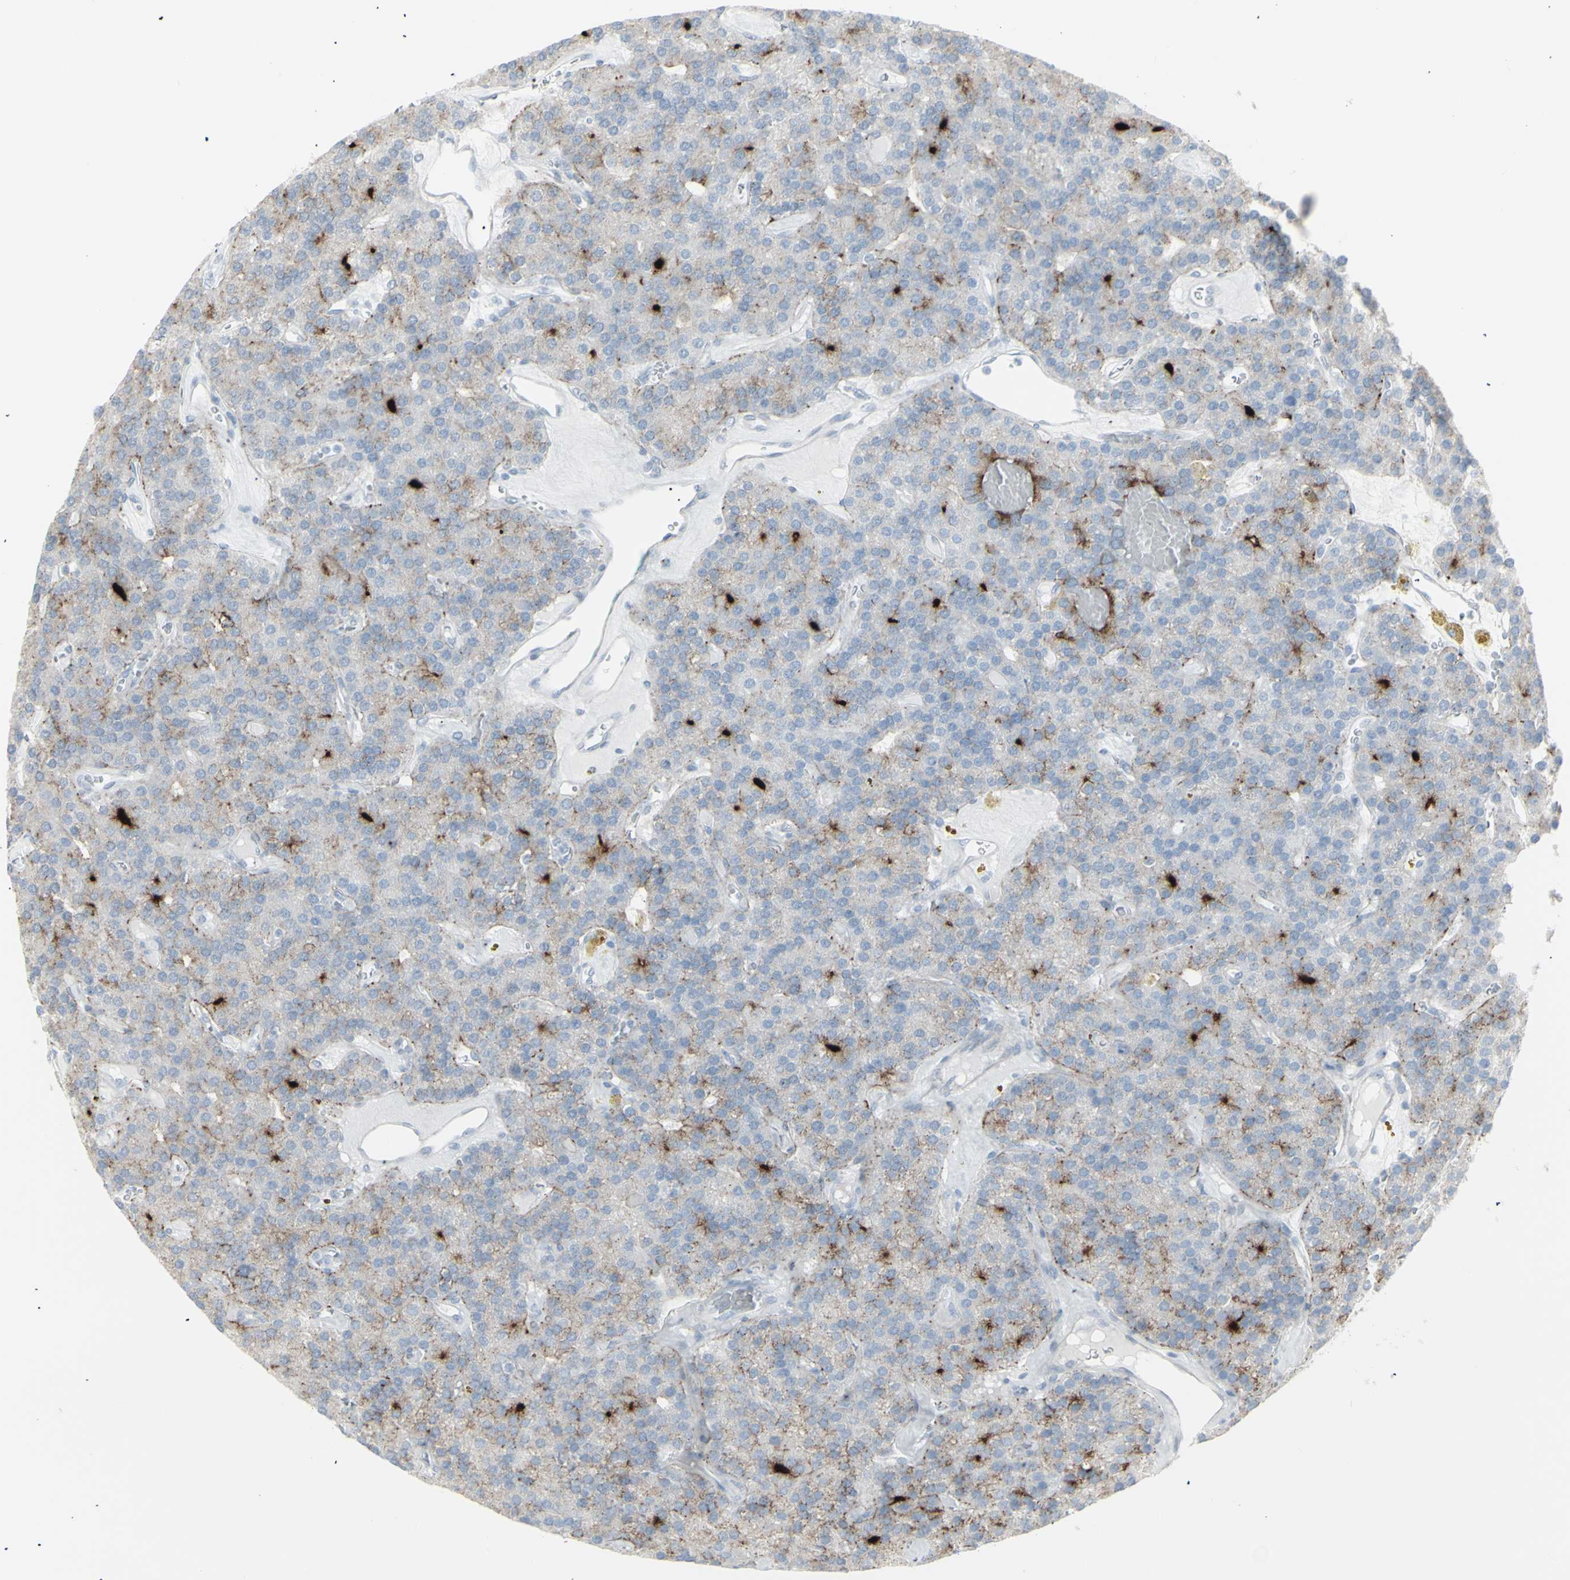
{"staining": {"intensity": "strong", "quantity": "25%-75%", "location": "cytoplasmic/membranous"}, "tissue": "parathyroid gland", "cell_type": "Glandular cells", "image_type": "normal", "snomed": [{"axis": "morphology", "description": "Normal tissue, NOS"}, {"axis": "morphology", "description": "Adenoma, NOS"}, {"axis": "topography", "description": "Parathyroid gland"}], "caption": "Protein expression analysis of benign parathyroid gland shows strong cytoplasmic/membranous expression in about 25%-75% of glandular cells.", "gene": "YBX2", "patient": {"sex": "female", "age": 86}}